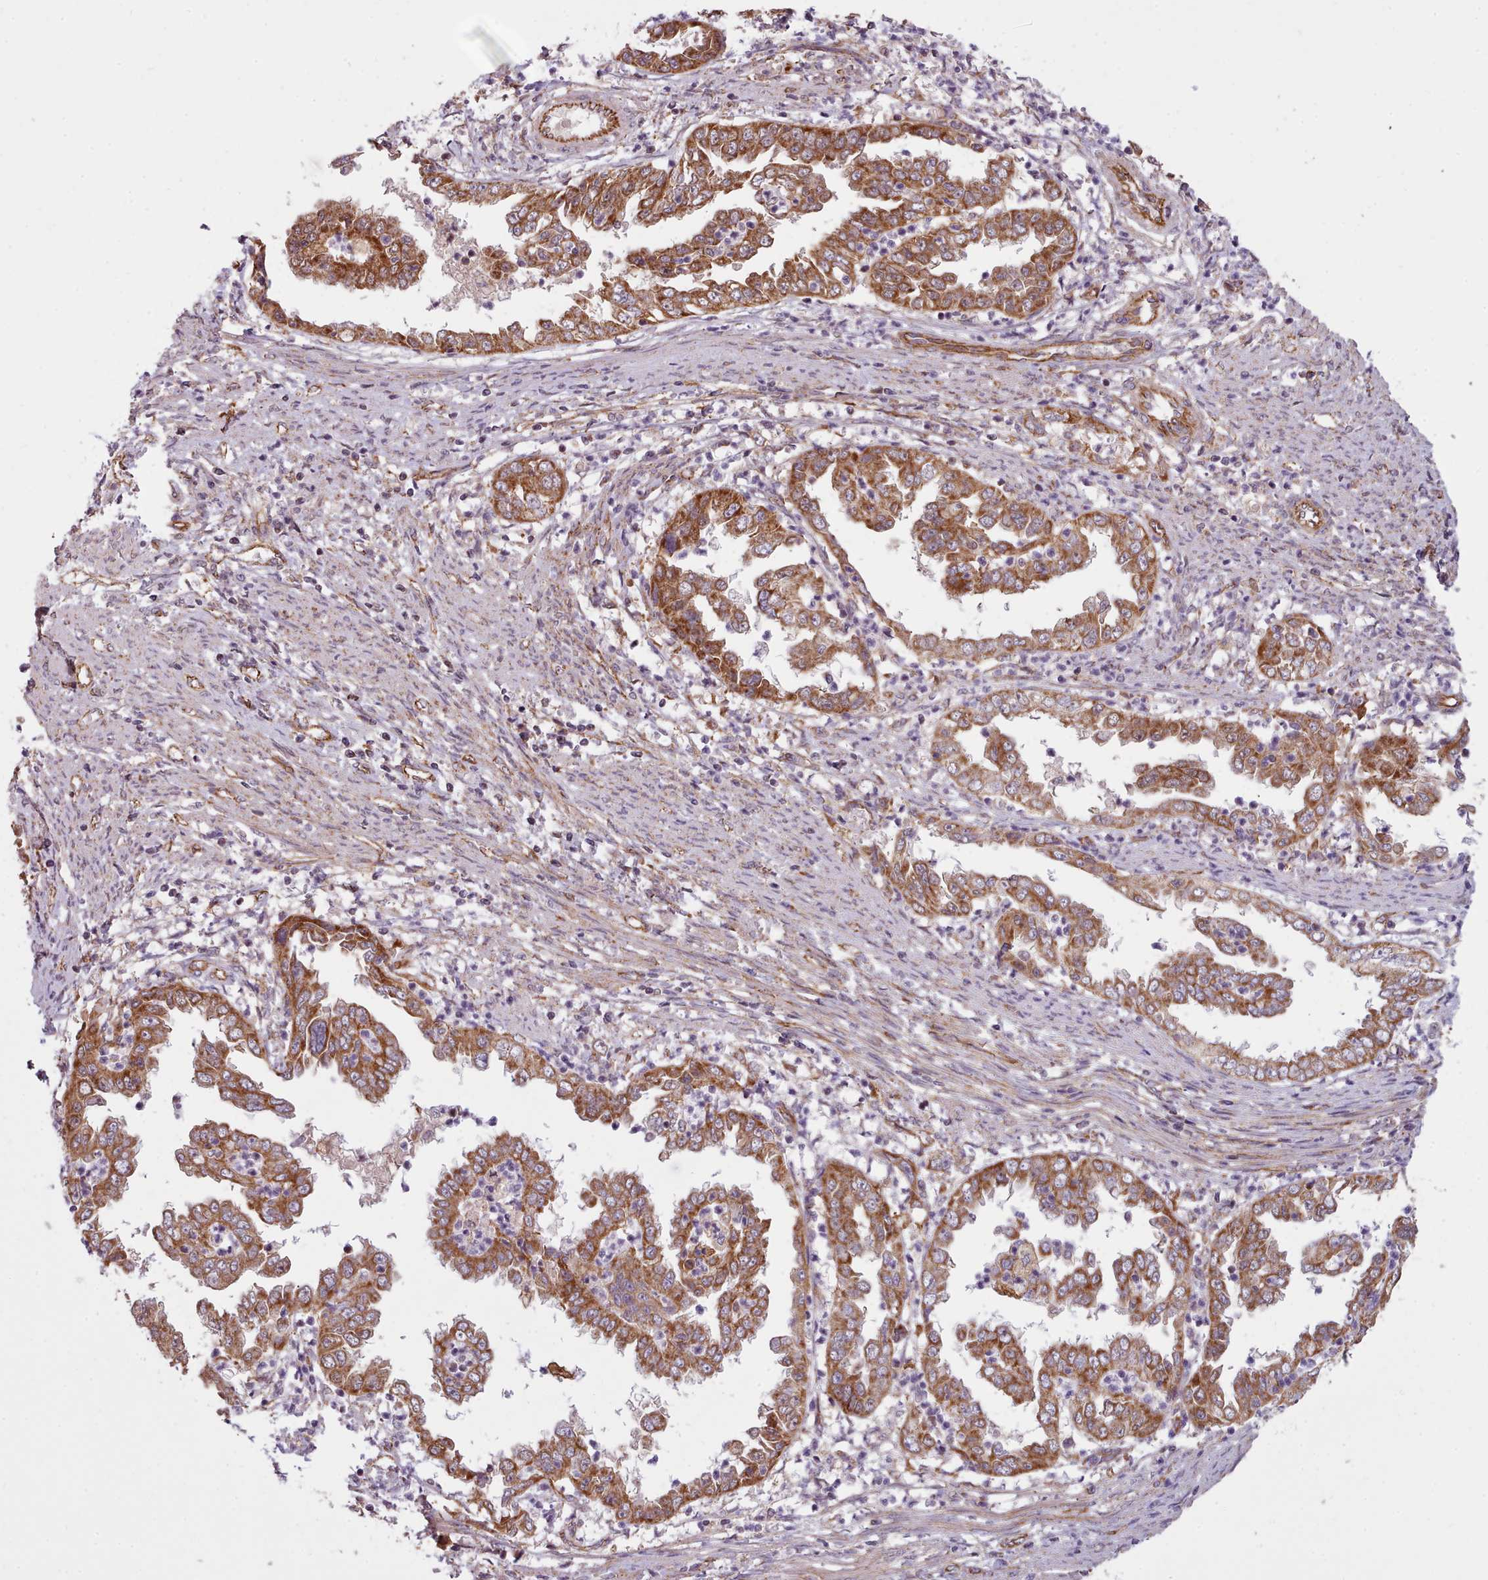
{"staining": {"intensity": "strong", "quantity": ">75%", "location": "cytoplasmic/membranous"}, "tissue": "endometrial cancer", "cell_type": "Tumor cells", "image_type": "cancer", "snomed": [{"axis": "morphology", "description": "Adenocarcinoma, NOS"}, {"axis": "topography", "description": "Endometrium"}], "caption": "A high amount of strong cytoplasmic/membranous staining is present in about >75% of tumor cells in endometrial cancer tissue.", "gene": "MRPL46", "patient": {"sex": "female", "age": 85}}